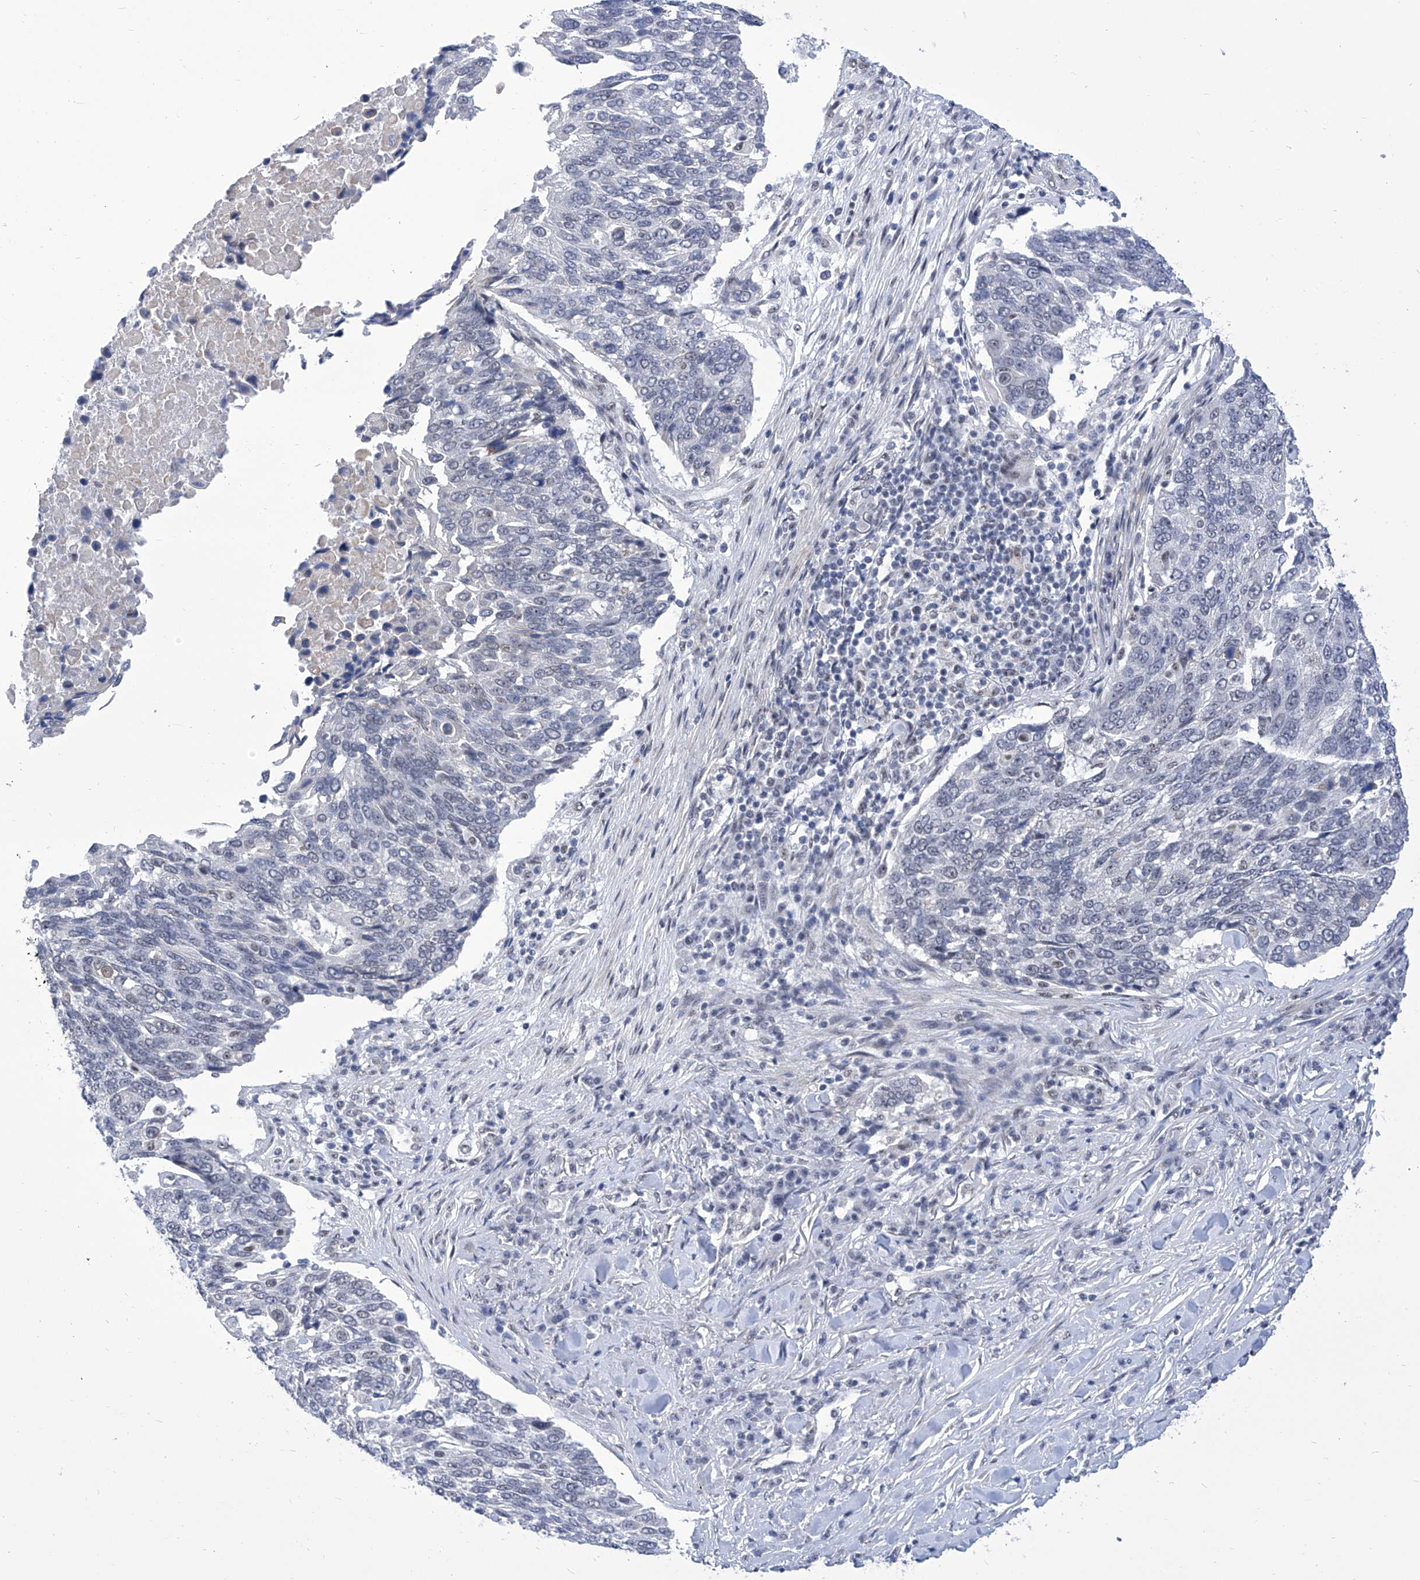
{"staining": {"intensity": "negative", "quantity": "none", "location": "none"}, "tissue": "lung cancer", "cell_type": "Tumor cells", "image_type": "cancer", "snomed": [{"axis": "morphology", "description": "Squamous cell carcinoma, NOS"}, {"axis": "topography", "description": "Lung"}], "caption": "Histopathology image shows no significant protein positivity in tumor cells of lung cancer. The staining was performed using DAB (3,3'-diaminobenzidine) to visualize the protein expression in brown, while the nuclei were stained in blue with hematoxylin (Magnification: 20x).", "gene": "SART1", "patient": {"sex": "male", "age": 66}}